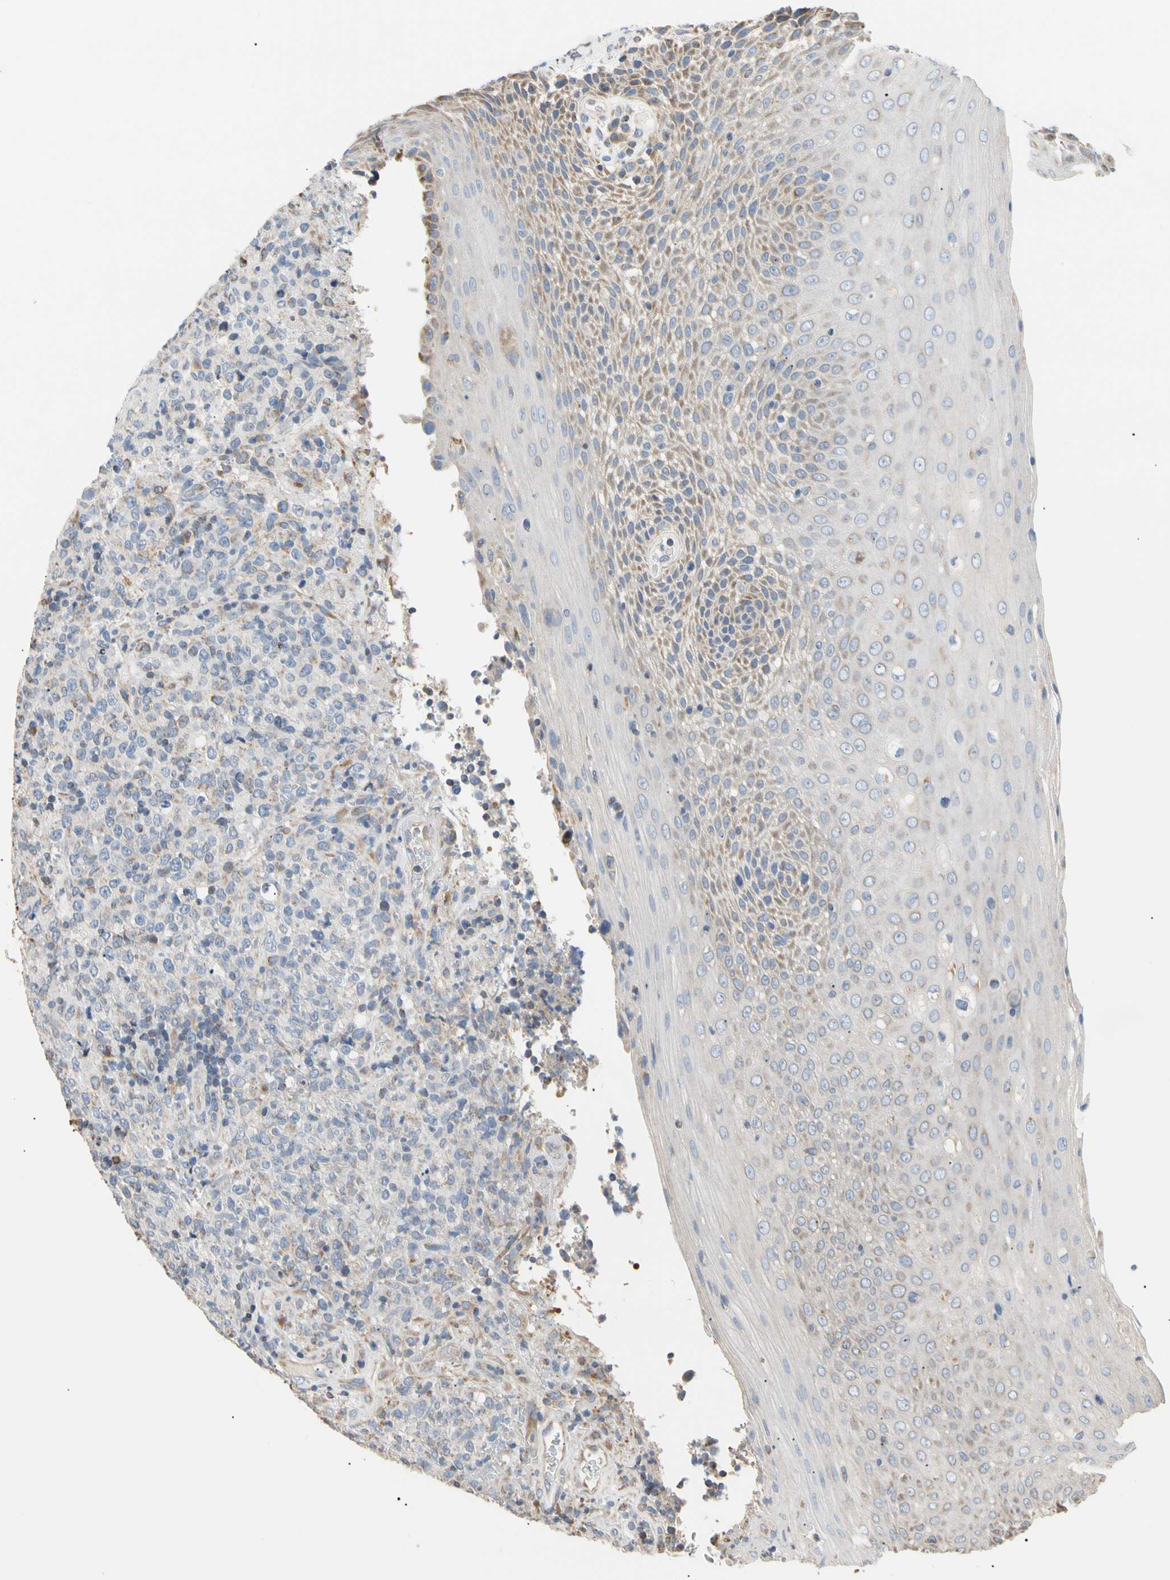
{"staining": {"intensity": "weak", "quantity": "<25%", "location": "cytoplasmic/membranous"}, "tissue": "lymphoma", "cell_type": "Tumor cells", "image_type": "cancer", "snomed": [{"axis": "morphology", "description": "Malignant lymphoma, non-Hodgkin's type, High grade"}, {"axis": "topography", "description": "Tonsil"}], "caption": "Immunohistochemical staining of high-grade malignant lymphoma, non-Hodgkin's type shows no significant positivity in tumor cells.", "gene": "PLGRKT", "patient": {"sex": "female", "age": 36}}